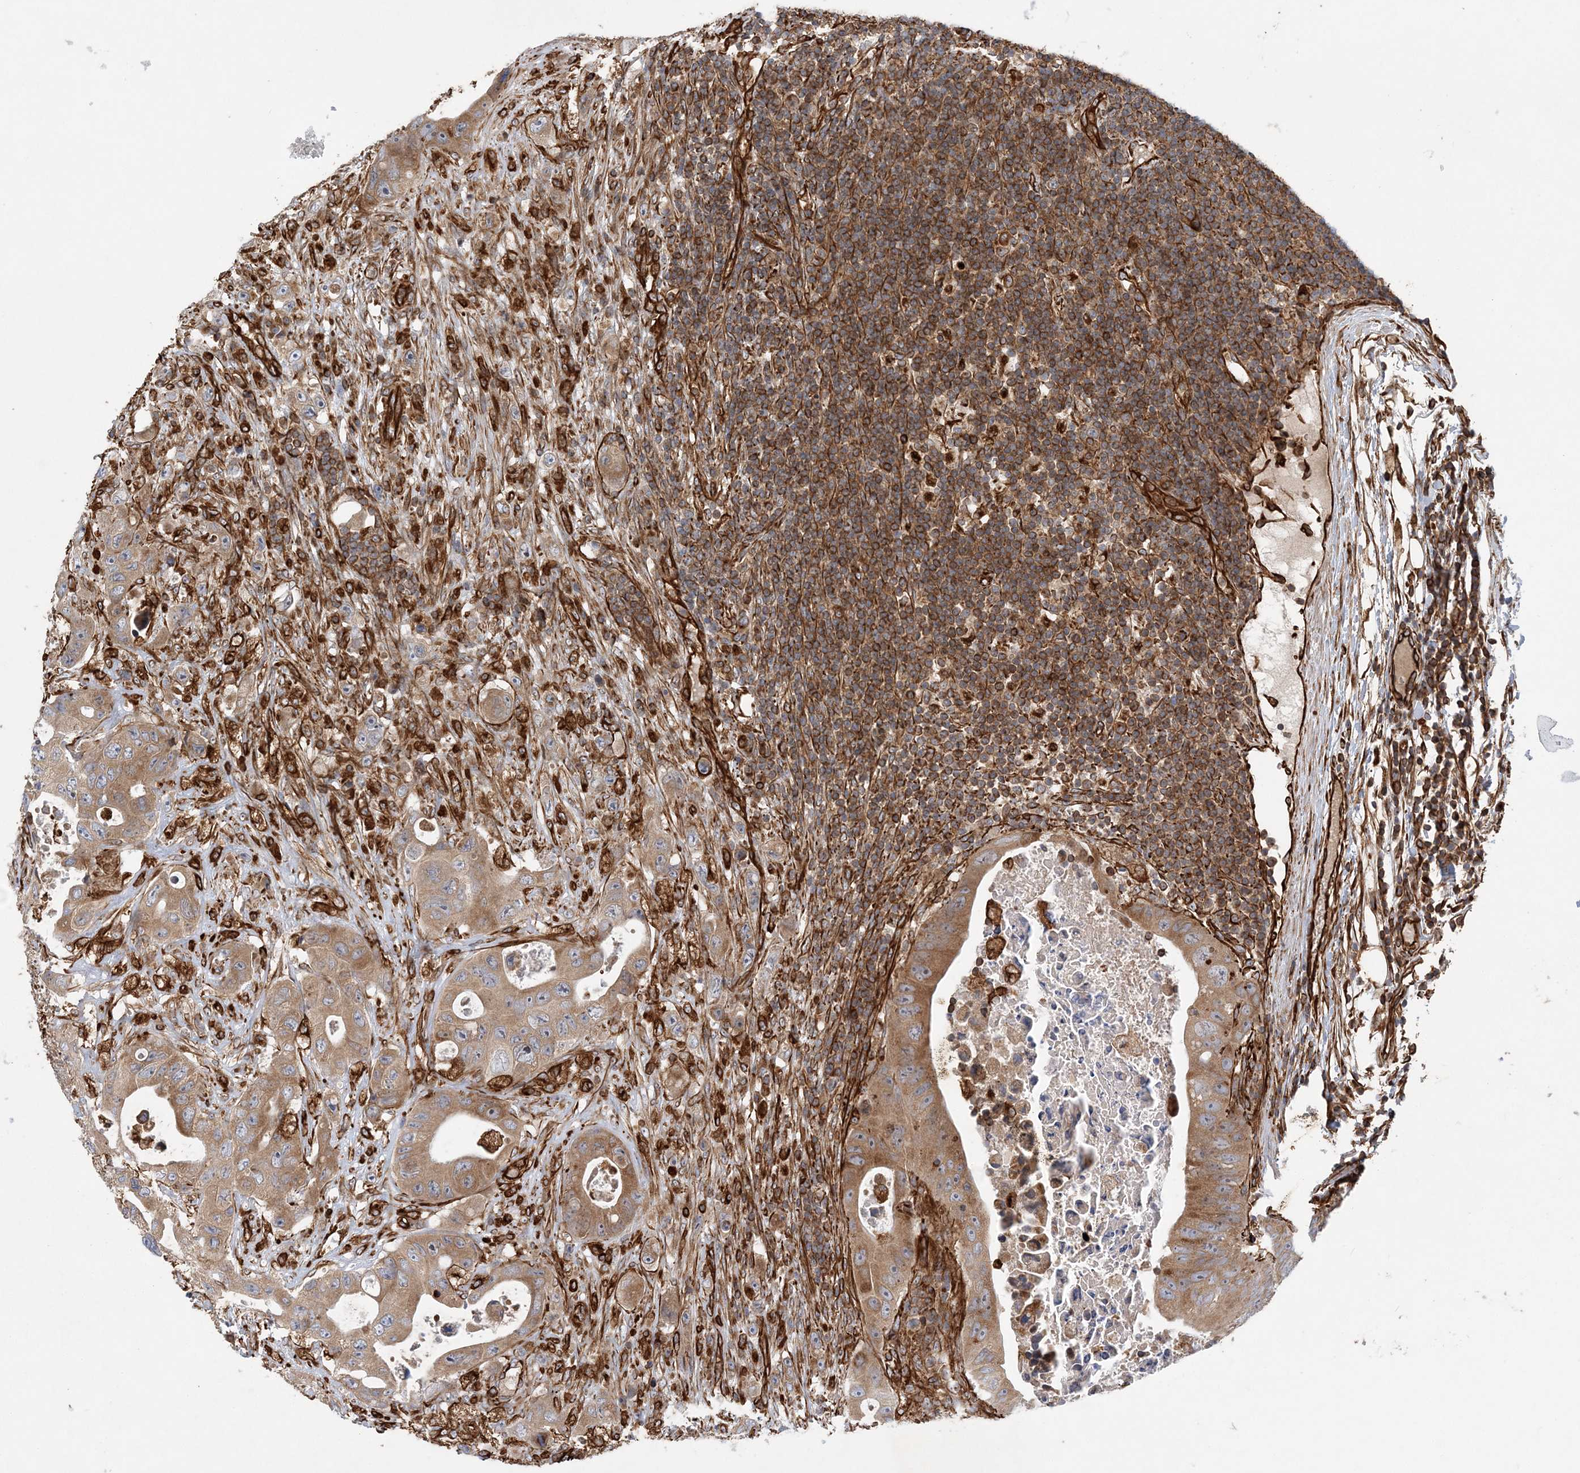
{"staining": {"intensity": "moderate", "quantity": ">75%", "location": "cytoplasmic/membranous"}, "tissue": "colorectal cancer", "cell_type": "Tumor cells", "image_type": "cancer", "snomed": [{"axis": "morphology", "description": "Adenocarcinoma, NOS"}, {"axis": "topography", "description": "Colon"}], "caption": "Tumor cells show medium levels of moderate cytoplasmic/membranous expression in approximately >75% of cells in human colorectal cancer. (DAB (3,3'-diaminobenzidine) IHC with brightfield microscopy, high magnification).", "gene": "FAM114A2", "patient": {"sex": "female", "age": 46}}